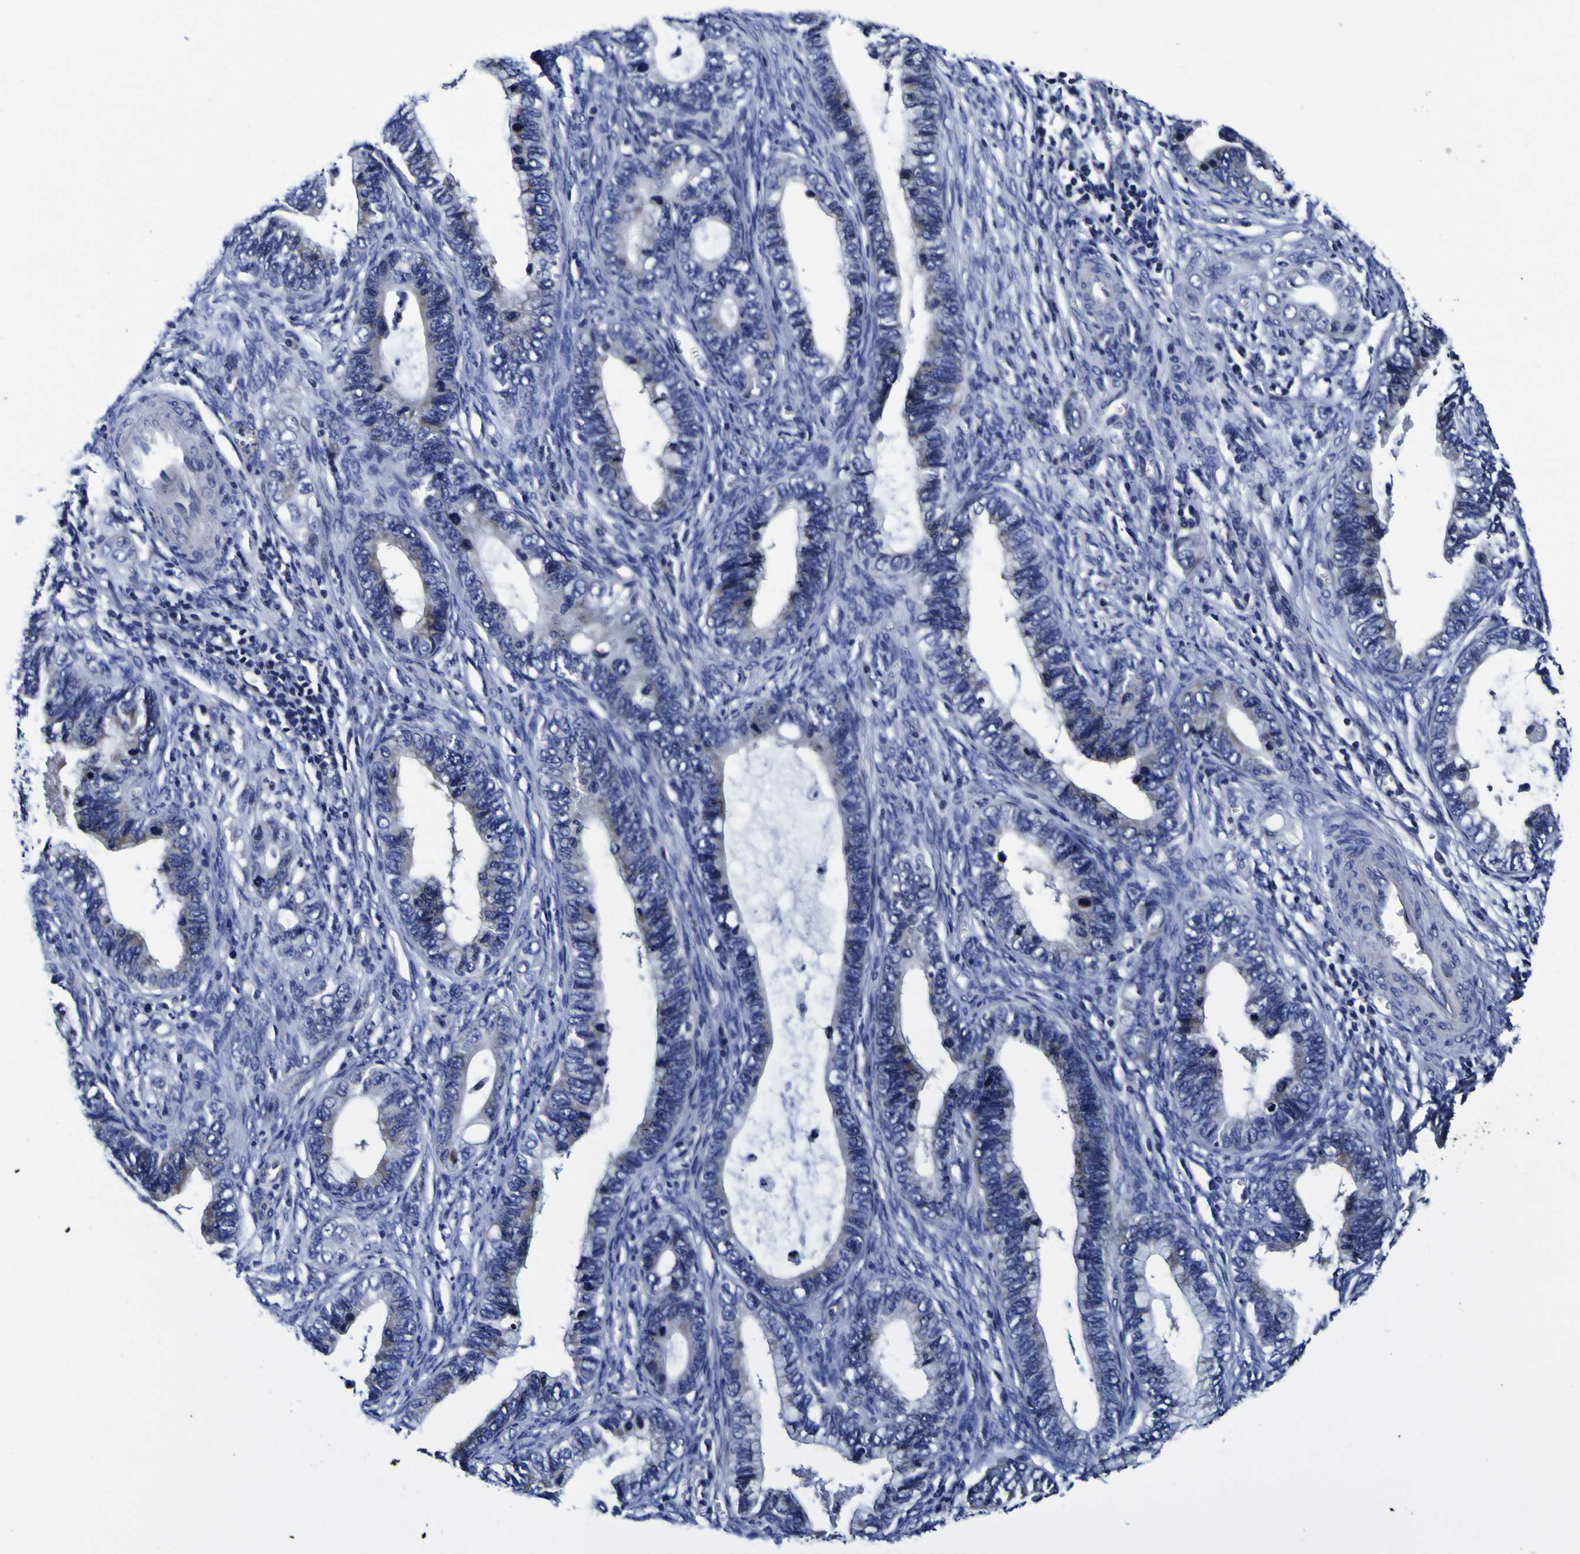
{"staining": {"intensity": "weak", "quantity": "<25%", "location": "cytoplasmic/membranous"}, "tissue": "cervical cancer", "cell_type": "Tumor cells", "image_type": "cancer", "snomed": [{"axis": "morphology", "description": "Adenocarcinoma, NOS"}, {"axis": "topography", "description": "Cervix"}], "caption": "A micrograph of cervical adenocarcinoma stained for a protein reveals no brown staining in tumor cells.", "gene": "PDLIM4", "patient": {"sex": "female", "age": 44}}